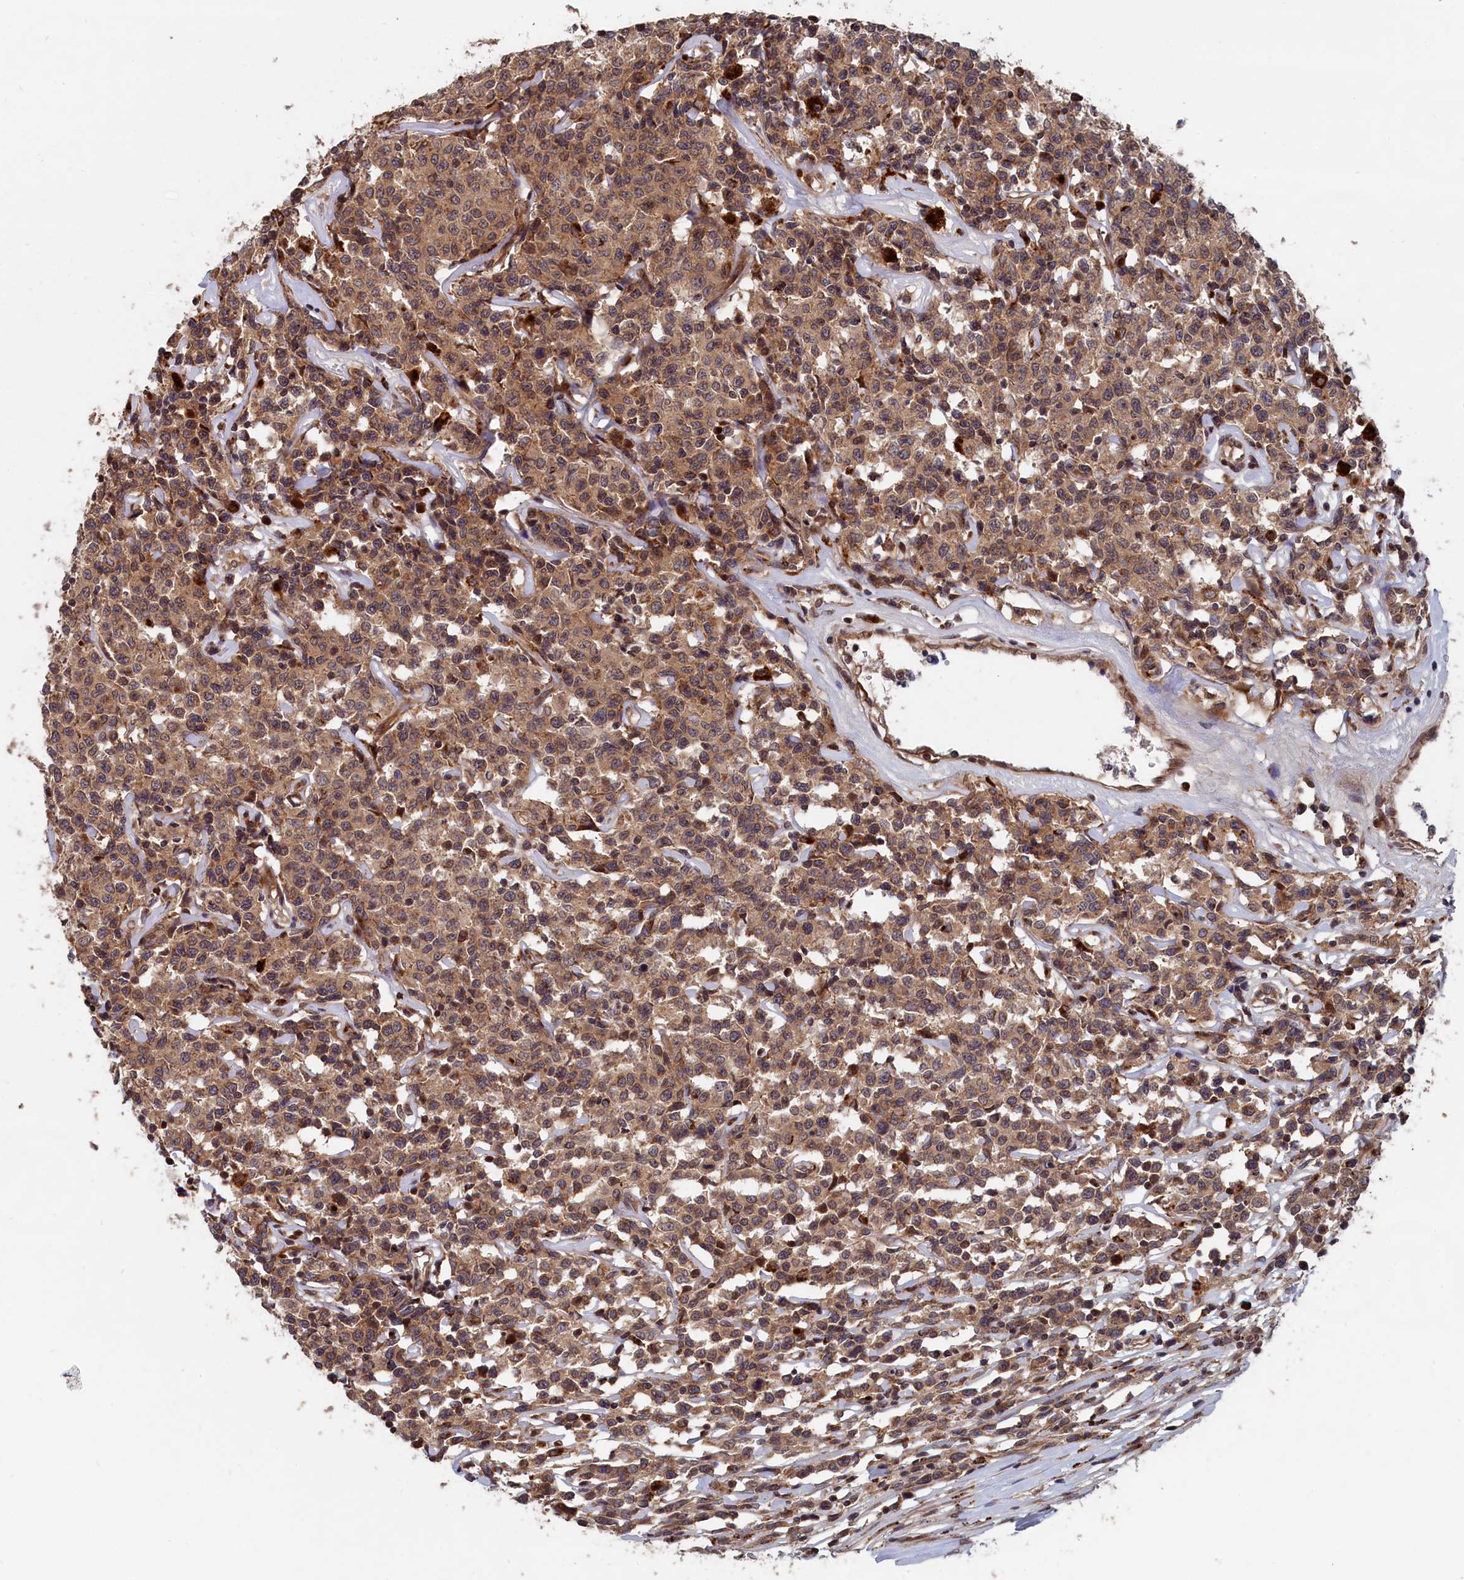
{"staining": {"intensity": "moderate", "quantity": ">75%", "location": "cytoplasmic/membranous"}, "tissue": "lymphoma", "cell_type": "Tumor cells", "image_type": "cancer", "snomed": [{"axis": "morphology", "description": "Malignant lymphoma, non-Hodgkin's type, Low grade"}, {"axis": "topography", "description": "Small intestine"}], "caption": "Immunohistochemical staining of low-grade malignant lymphoma, non-Hodgkin's type exhibits medium levels of moderate cytoplasmic/membranous protein staining in approximately >75% of tumor cells.", "gene": "TRAPPC2L", "patient": {"sex": "female", "age": 59}}